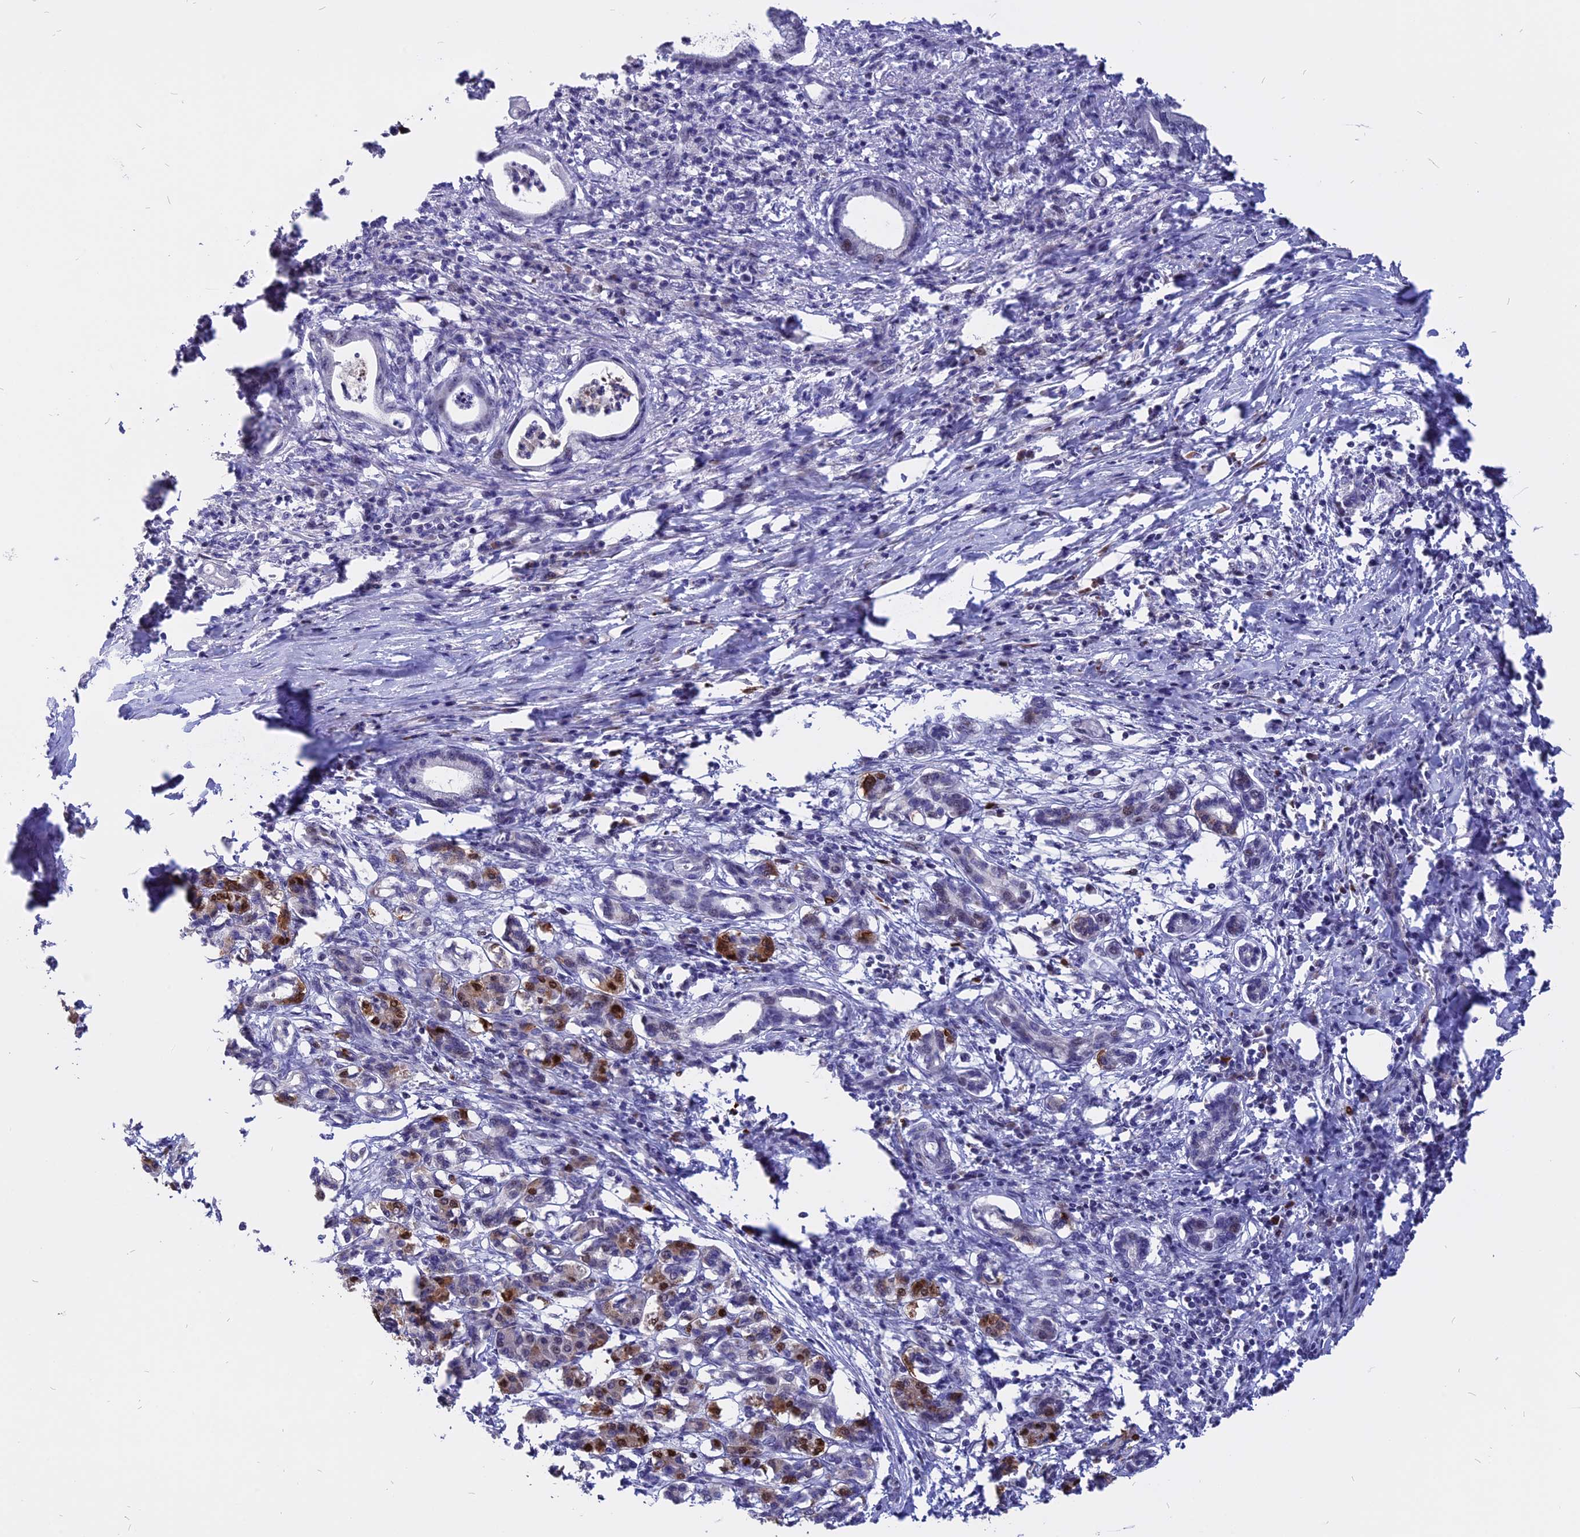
{"staining": {"intensity": "negative", "quantity": "none", "location": "none"}, "tissue": "pancreatic cancer", "cell_type": "Tumor cells", "image_type": "cancer", "snomed": [{"axis": "morphology", "description": "Adenocarcinoma, NOS"}, {"axis": "topography", "description": "Pancreas"}], "caption": "IHC image of adenocarcinoma (pancreatic) stained for a protein (brown), which exhibits no positivity in tumor cells.", "gene": "TMEM263", "patient": {"sex": "female", "age": 55}}